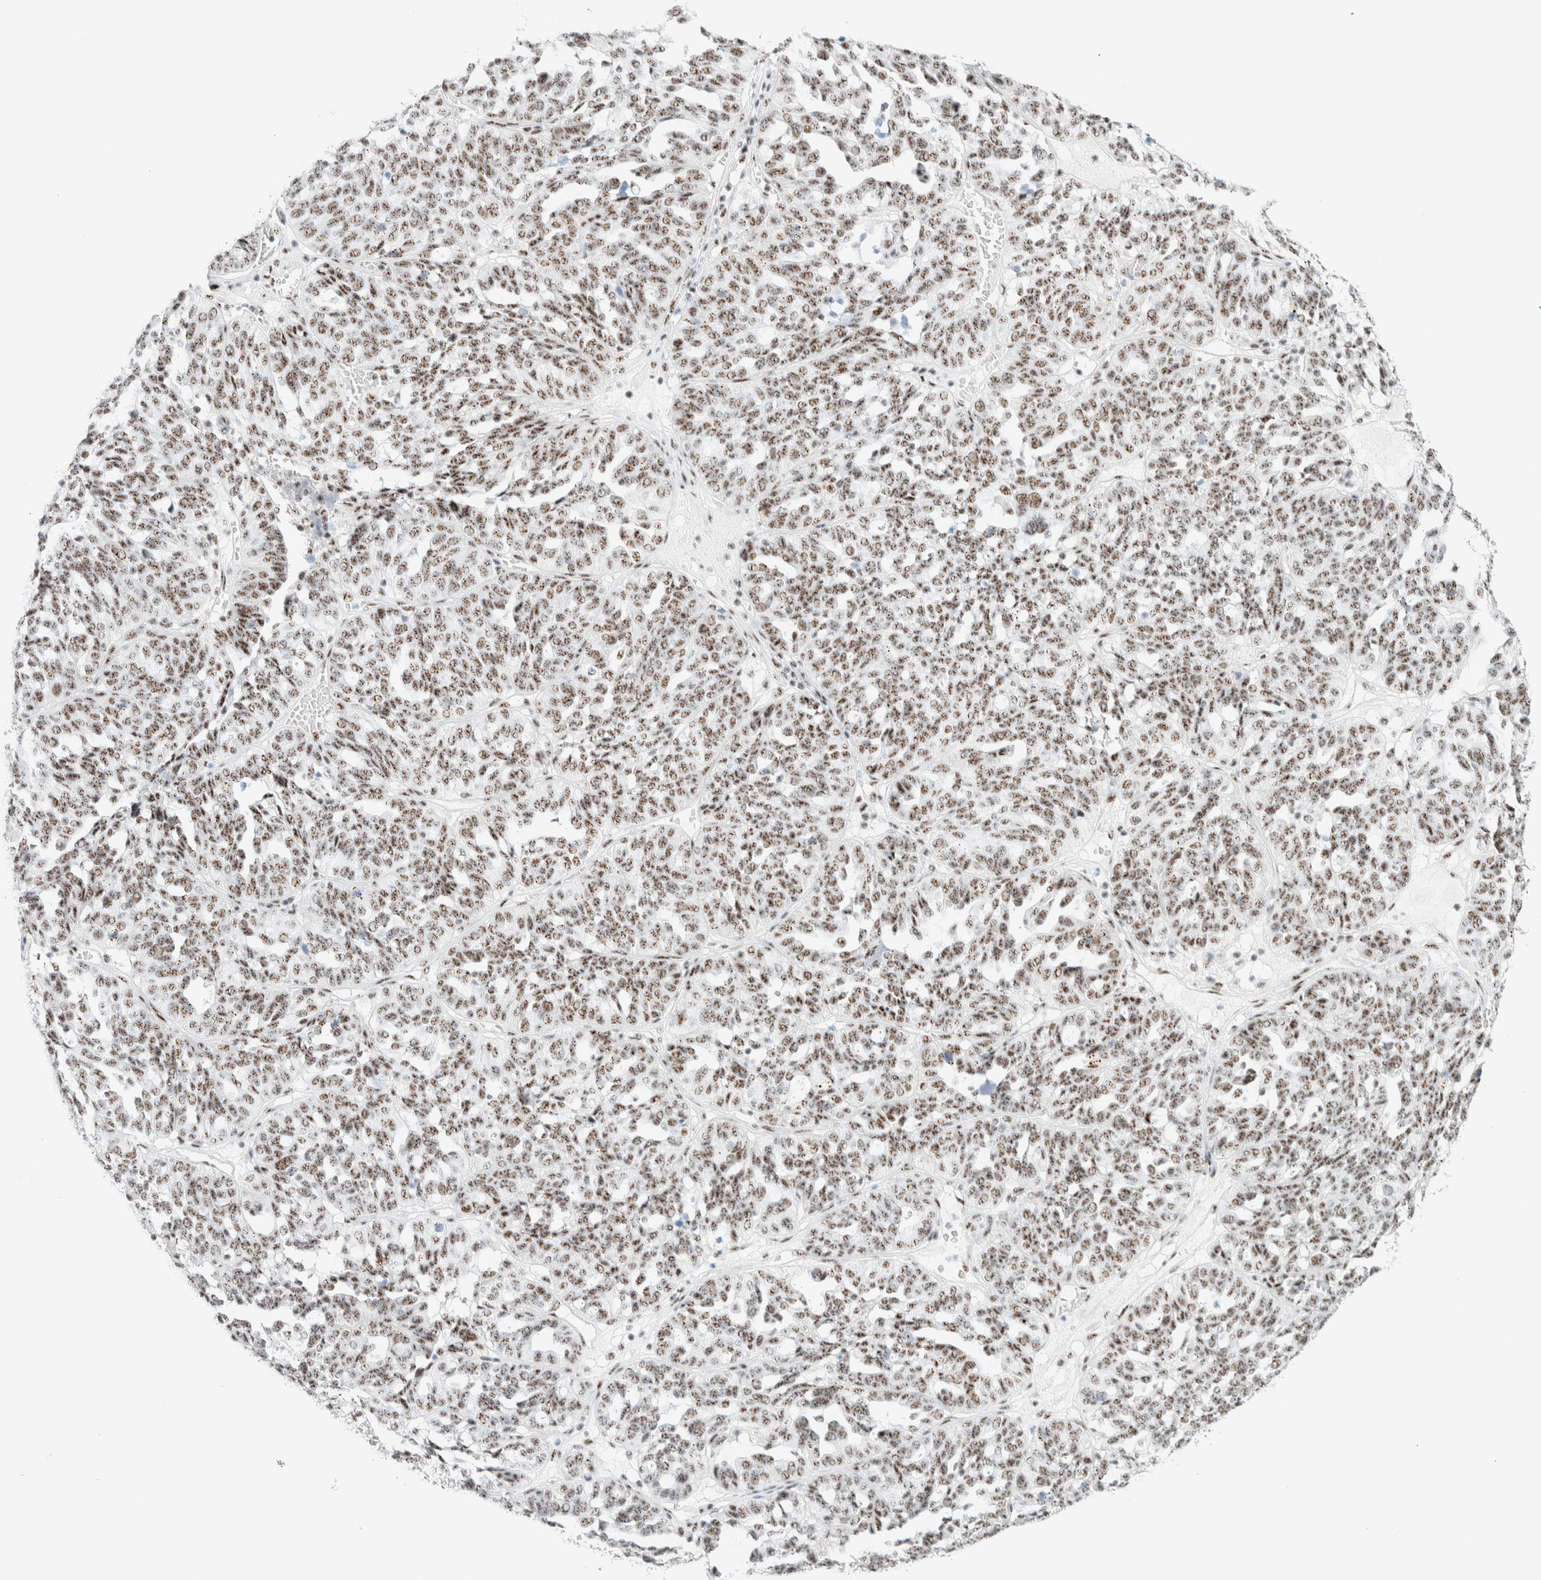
{"staining": {"intensity": "moderate", "quantity": ">75%", "location": "nuclear"}, "tissue": "ovarian cancer", "cell_type": "Tumor cells", "image_type": "cancer", "snomed": [{"axis": "morphology", "description": "Cystadenocarcinoma, serous, NOS"}, {"axis": "topography", "description": "Ovary"}], "caption": "Protein staining shows moderate nuclear expression in approximately >75% of tumor cells in ovarian cancer. (Brightfield microscopy of DAB IHC at high magnification).", "gene": "SON", "patient": {"sex": "female", "age": 59}}